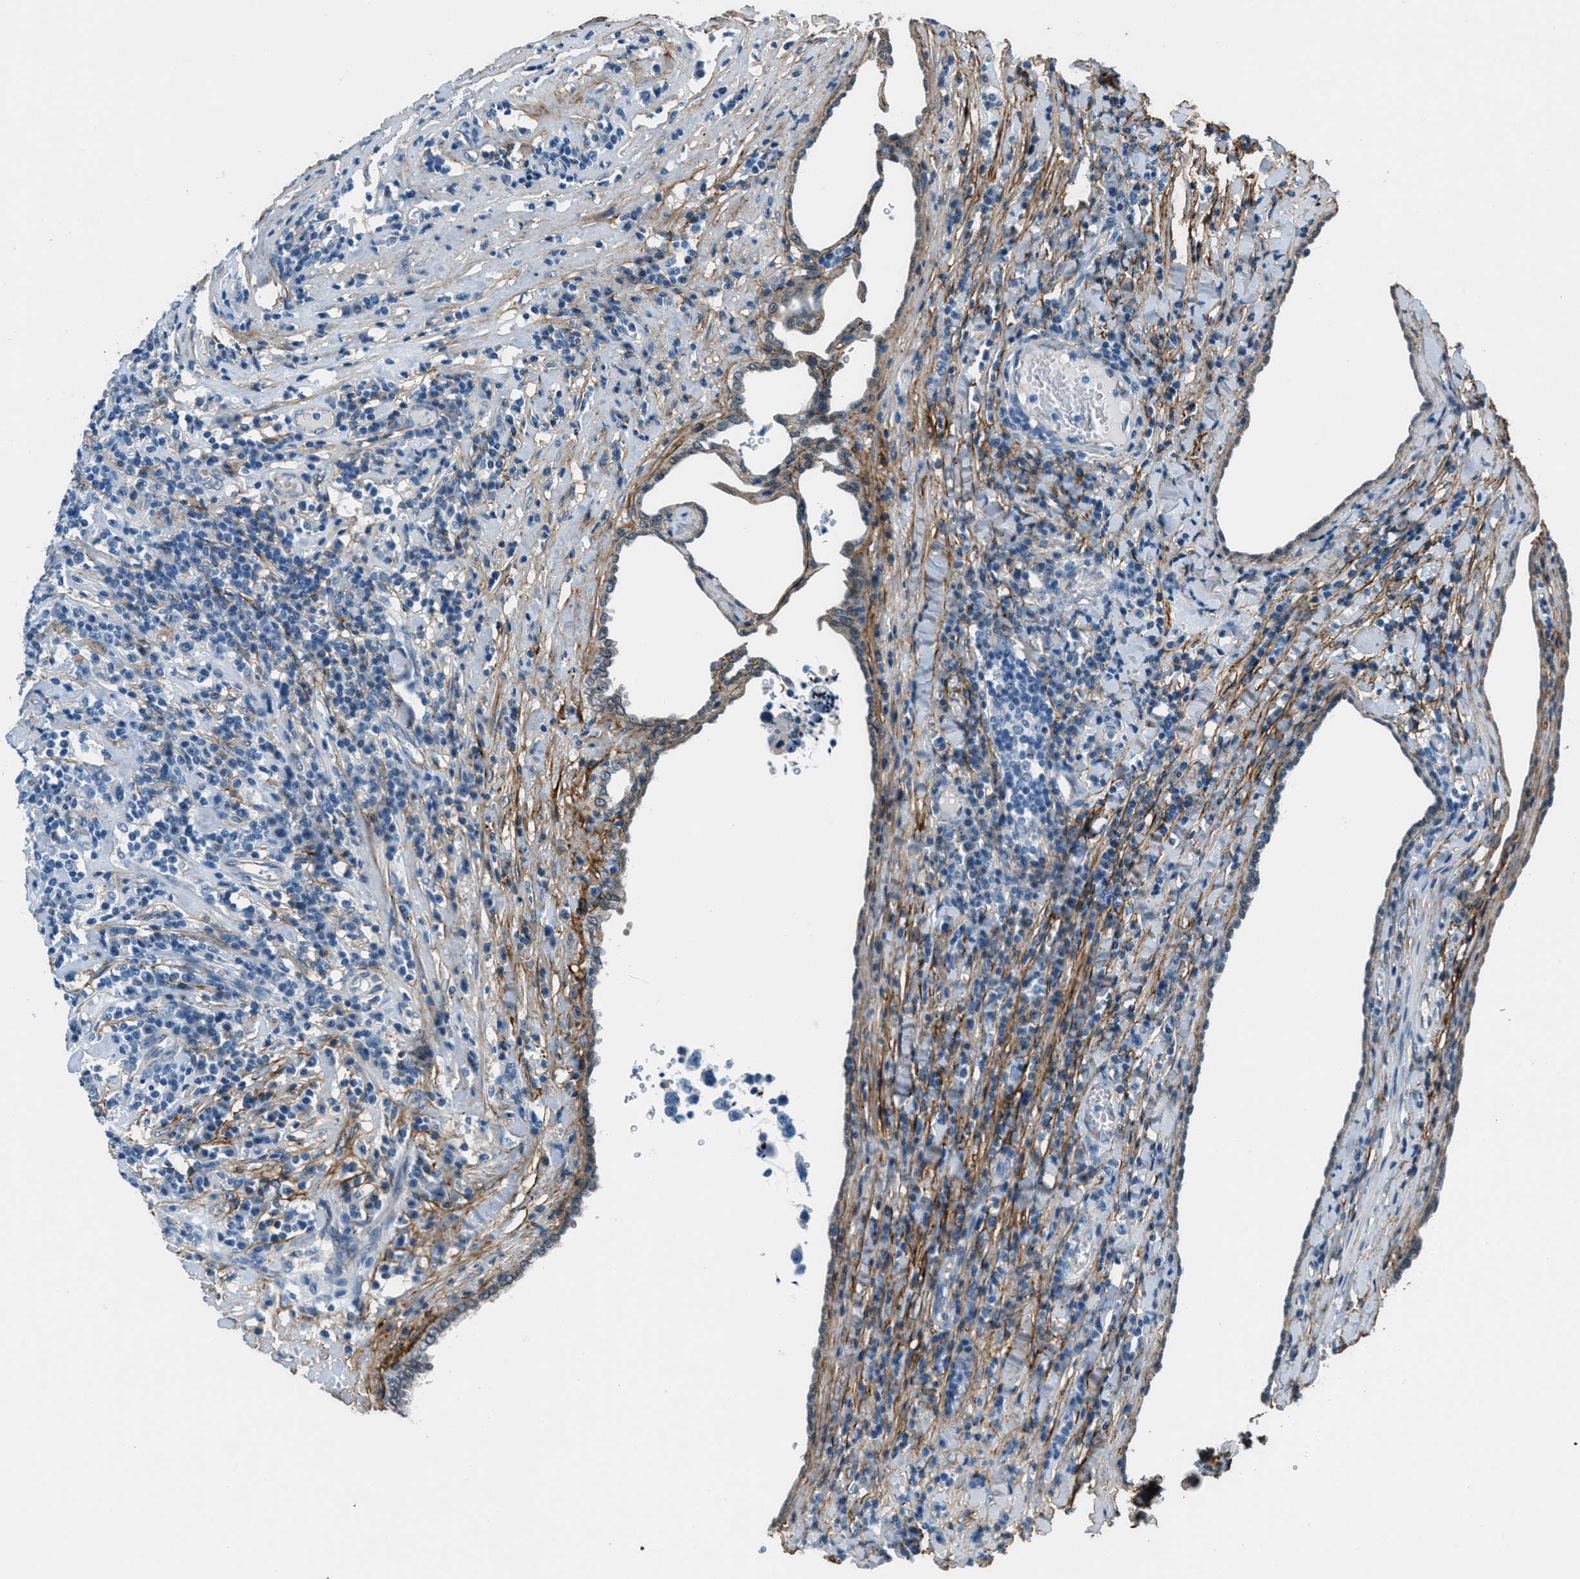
{"staining": {"intensity": "negative", "quantity": "none", "location": "none"}, "tissue": "testis cancer", "cell_type": "Tumor cells", "image_type": "cancer", "snomed": [{"axis": "morphology", "description": "Normal tissue, NOS"}, {"axis": "morphology", "description": "Seminoma, NOS"}, {"axis": "topography", "description": "Testis"}], "caption": "Tumor cells show no significant protein expression in seminoma (testis).", "gene": "FBN1", "patient": {"sex": "male", "age": 43}}